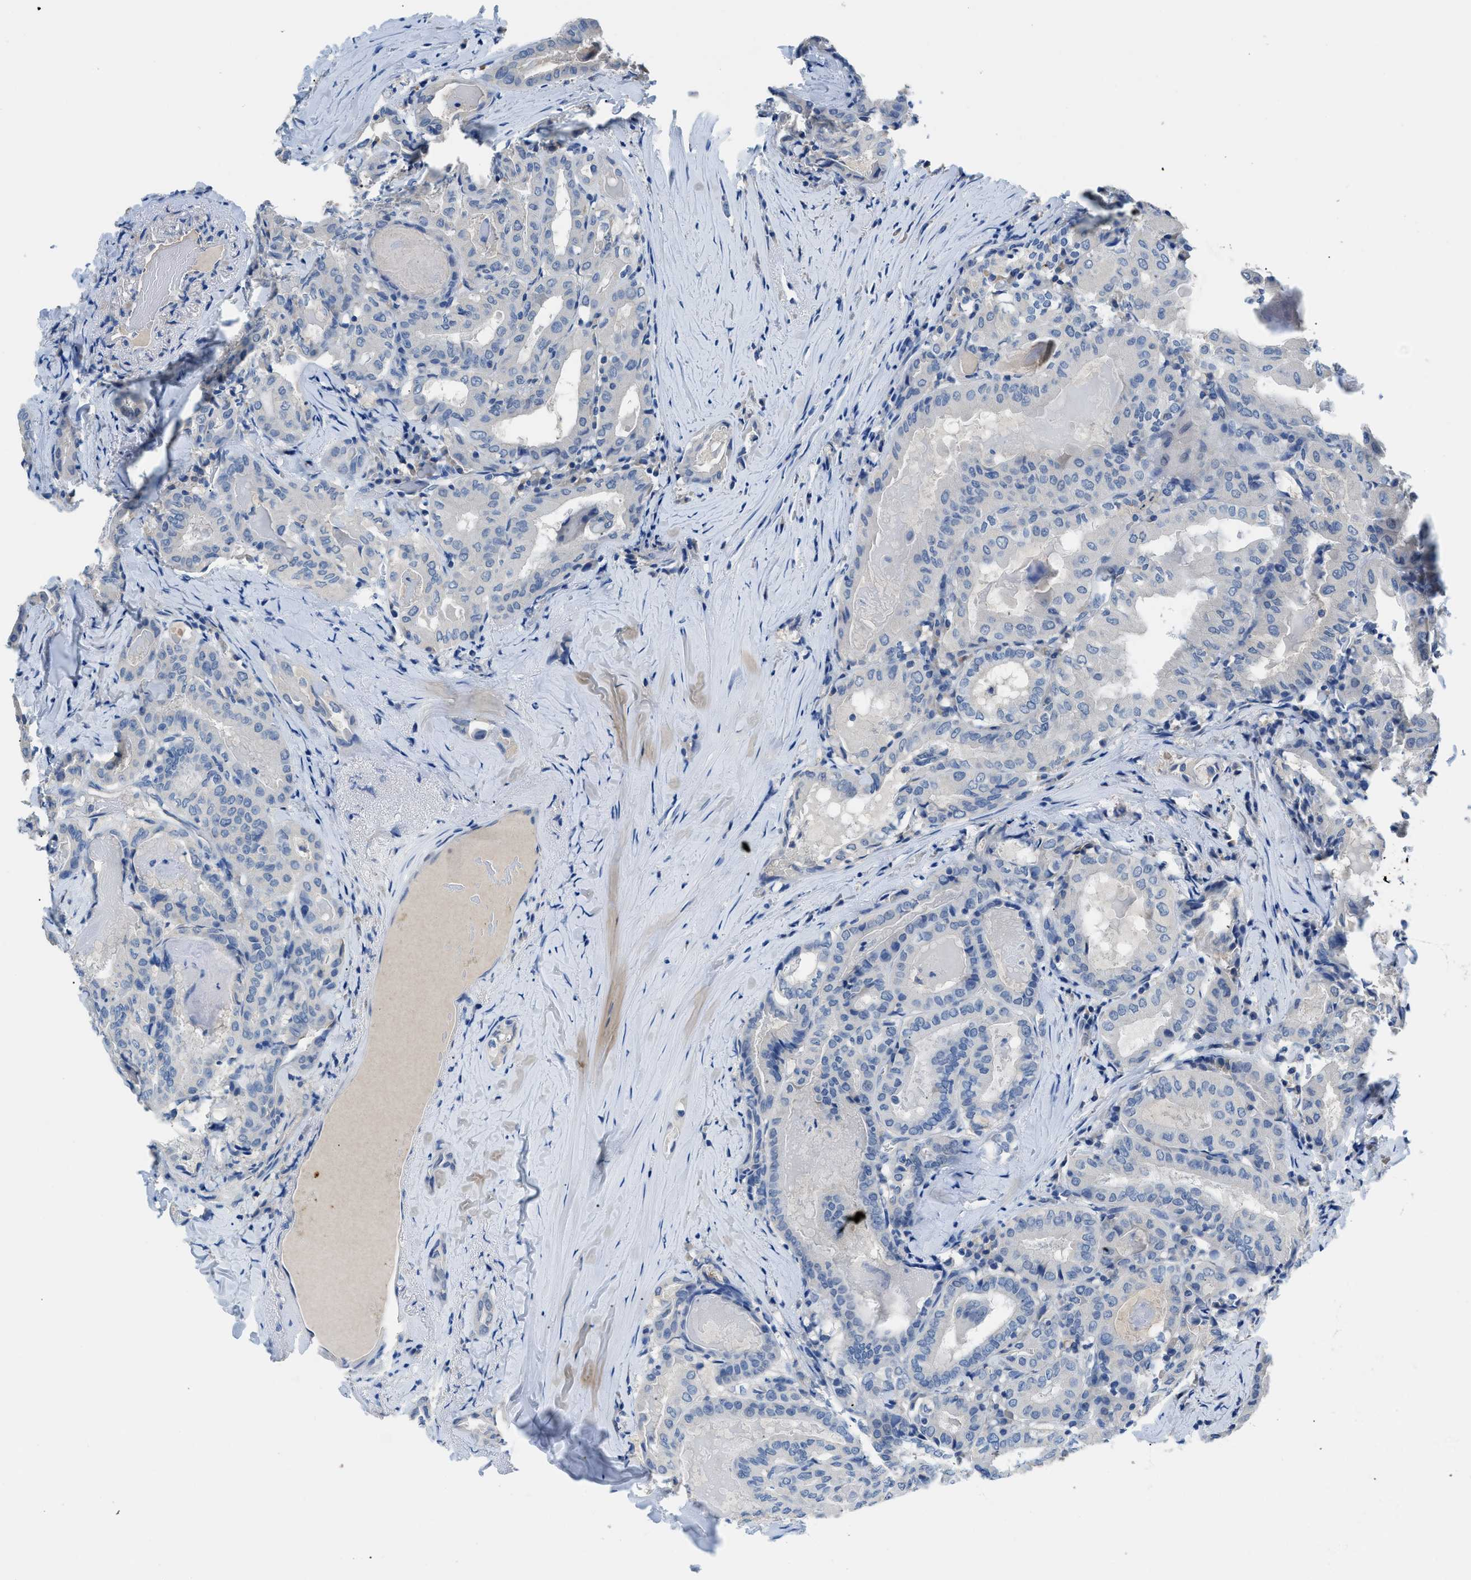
{"staining": {"intensity": "negative", "quantity": "none", "location": "none"}, "tissue": "thyroid cancer", "cell_type": "Tumor cells", "image_type": "cancer", "snomed": [{"axis": "morphology", "description": "Papillary adenocarcinoma, NOS"}, {"axis": "topography", "description": "Thyroid gland"}], "caption": "DAB immunohistochemical staining of human papillary adenocarcinoma (thyroid) displays no significant expression in tumor cells. (DAB IHC visualized using brightfield microscopy, high magnification).", "gene": "SLC10A6", "patient": {"sex": "female", "age": 42}}